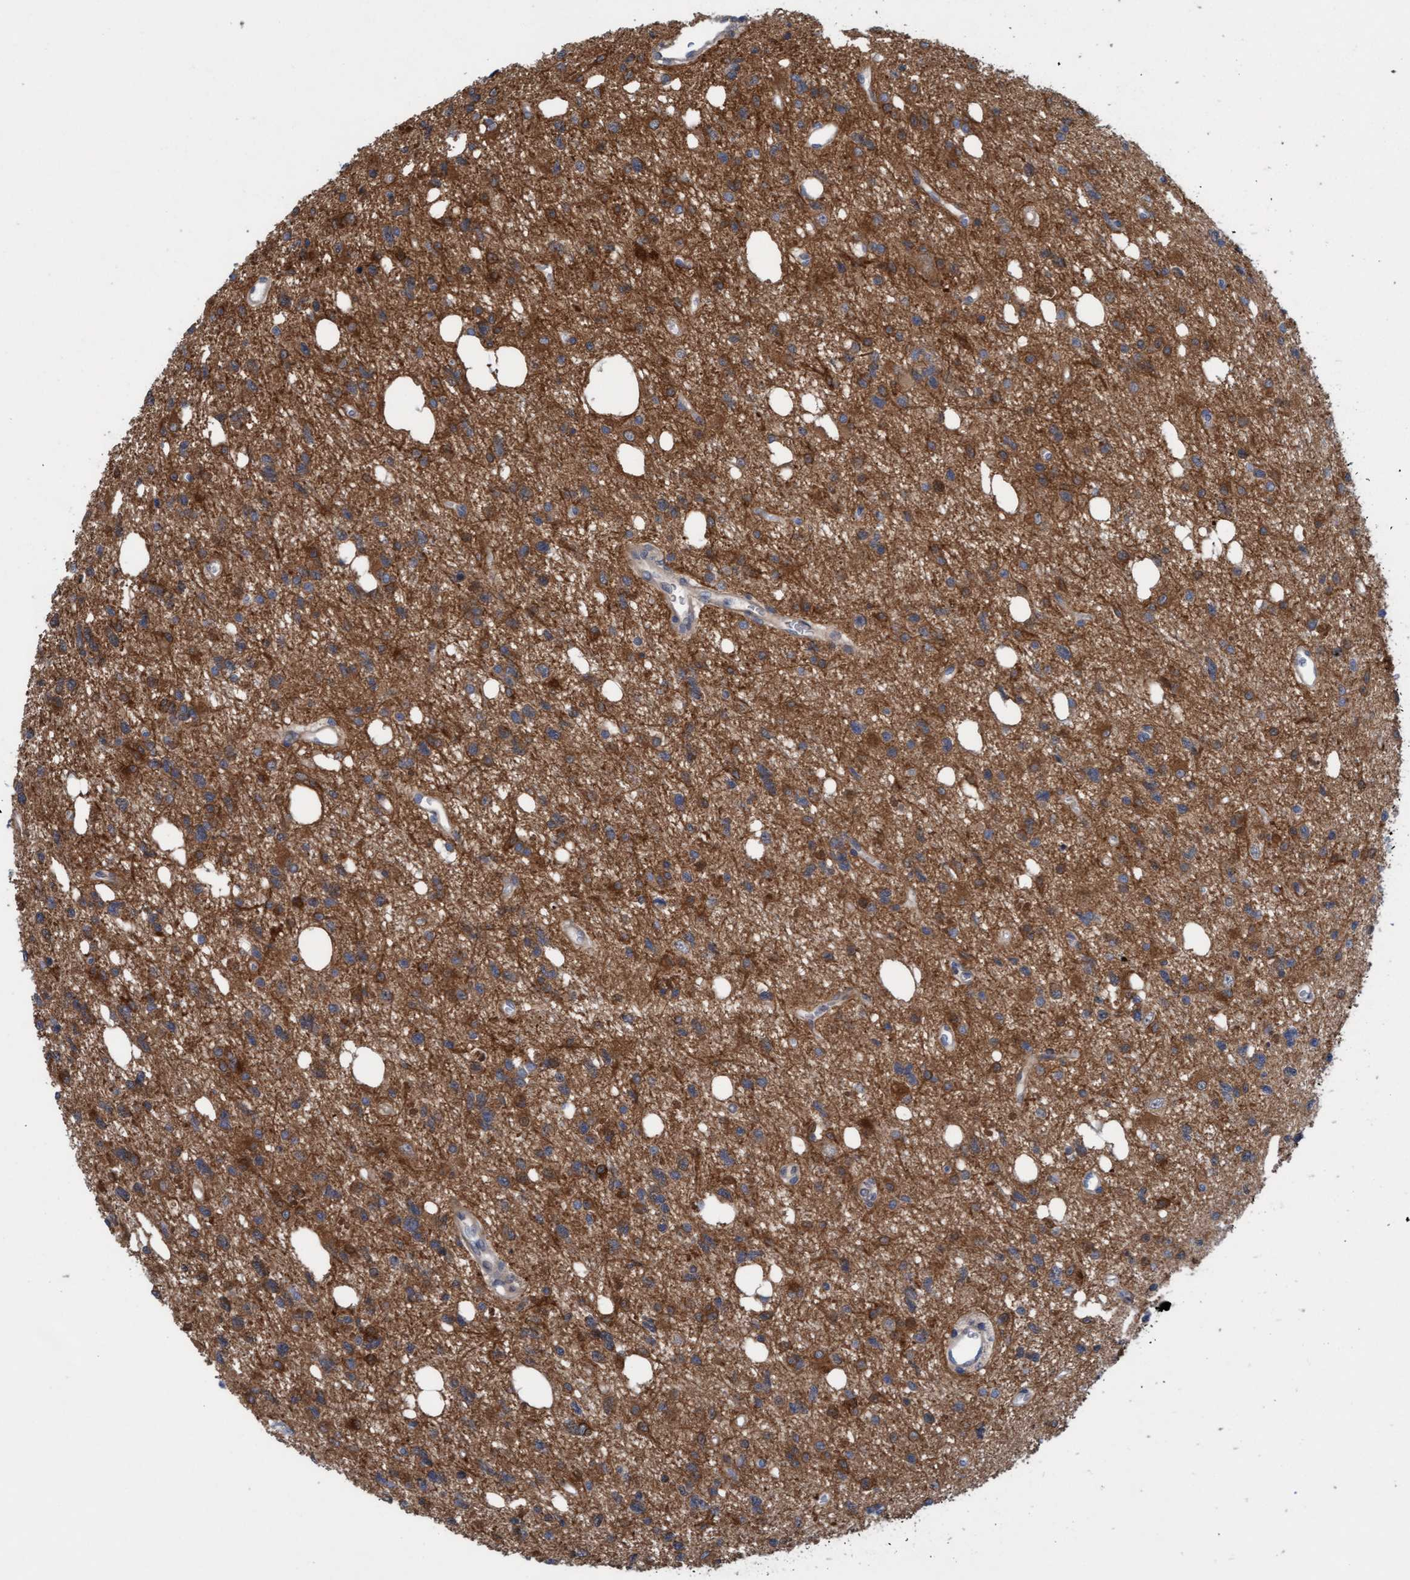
{"staining": {"intensity": "moderate", "quantity": ">75%", "location": "cytoplasmic/membranous"}, "tissue": "glioma", "cell_type": "Tumor cells", "image_type": "cancer", "snomed": [{"axis": "morphology", "description": "Glioma, malignant, High grade"}, {"axis": "topography", "description": "Brain"}], "caption": "High-magnification brightfield microscopy of glioma stained with DAB (3,3'-diaminobenzidine) (brown) and counterstained with hematoxylin (blue). tumor cells exhibit moderate cytoplasmic/membranous expression is present in approximately>75% of cells.", "gene": "KLHL25", "patient": {"sex": "female", "age": 62}}